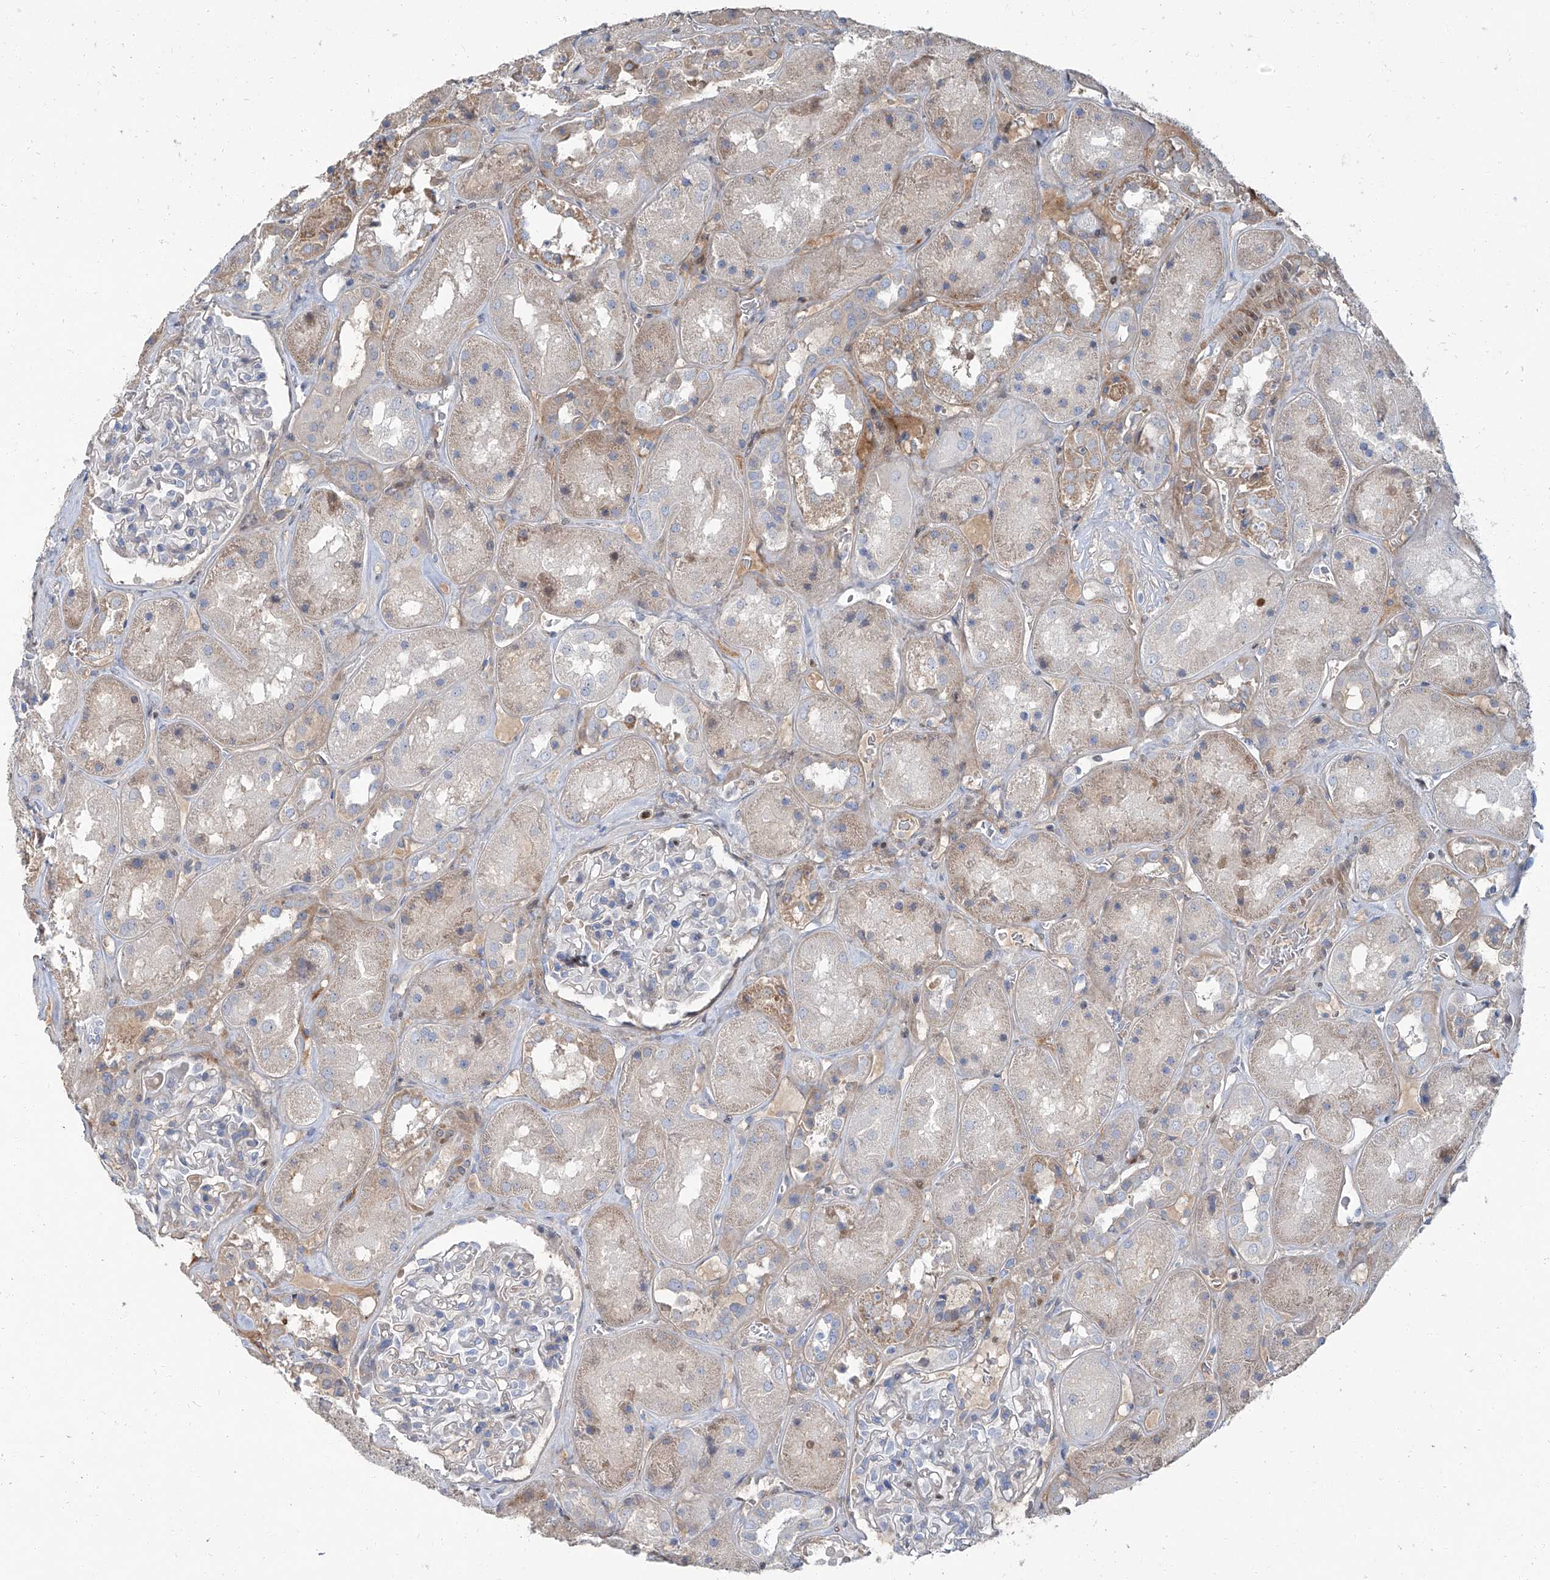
{"staining": {"intensity": "negative", "quantity": "none", "location": "none"}, "tissue": "kidney", "cell_type": "Cells in glomeruli", "image_type": "normal", "snomed": [{"axis": "morphology", "description": "Normal tissue, NOS"}, {"axis": "topography", "description": "Kidney"}], "caption": "Photomicrograph shows no protein positivity in cells in glomeruli of unremarkable kidney.", "gene": "HOXA3", "patient": {"sex": "male", "age": 70}}